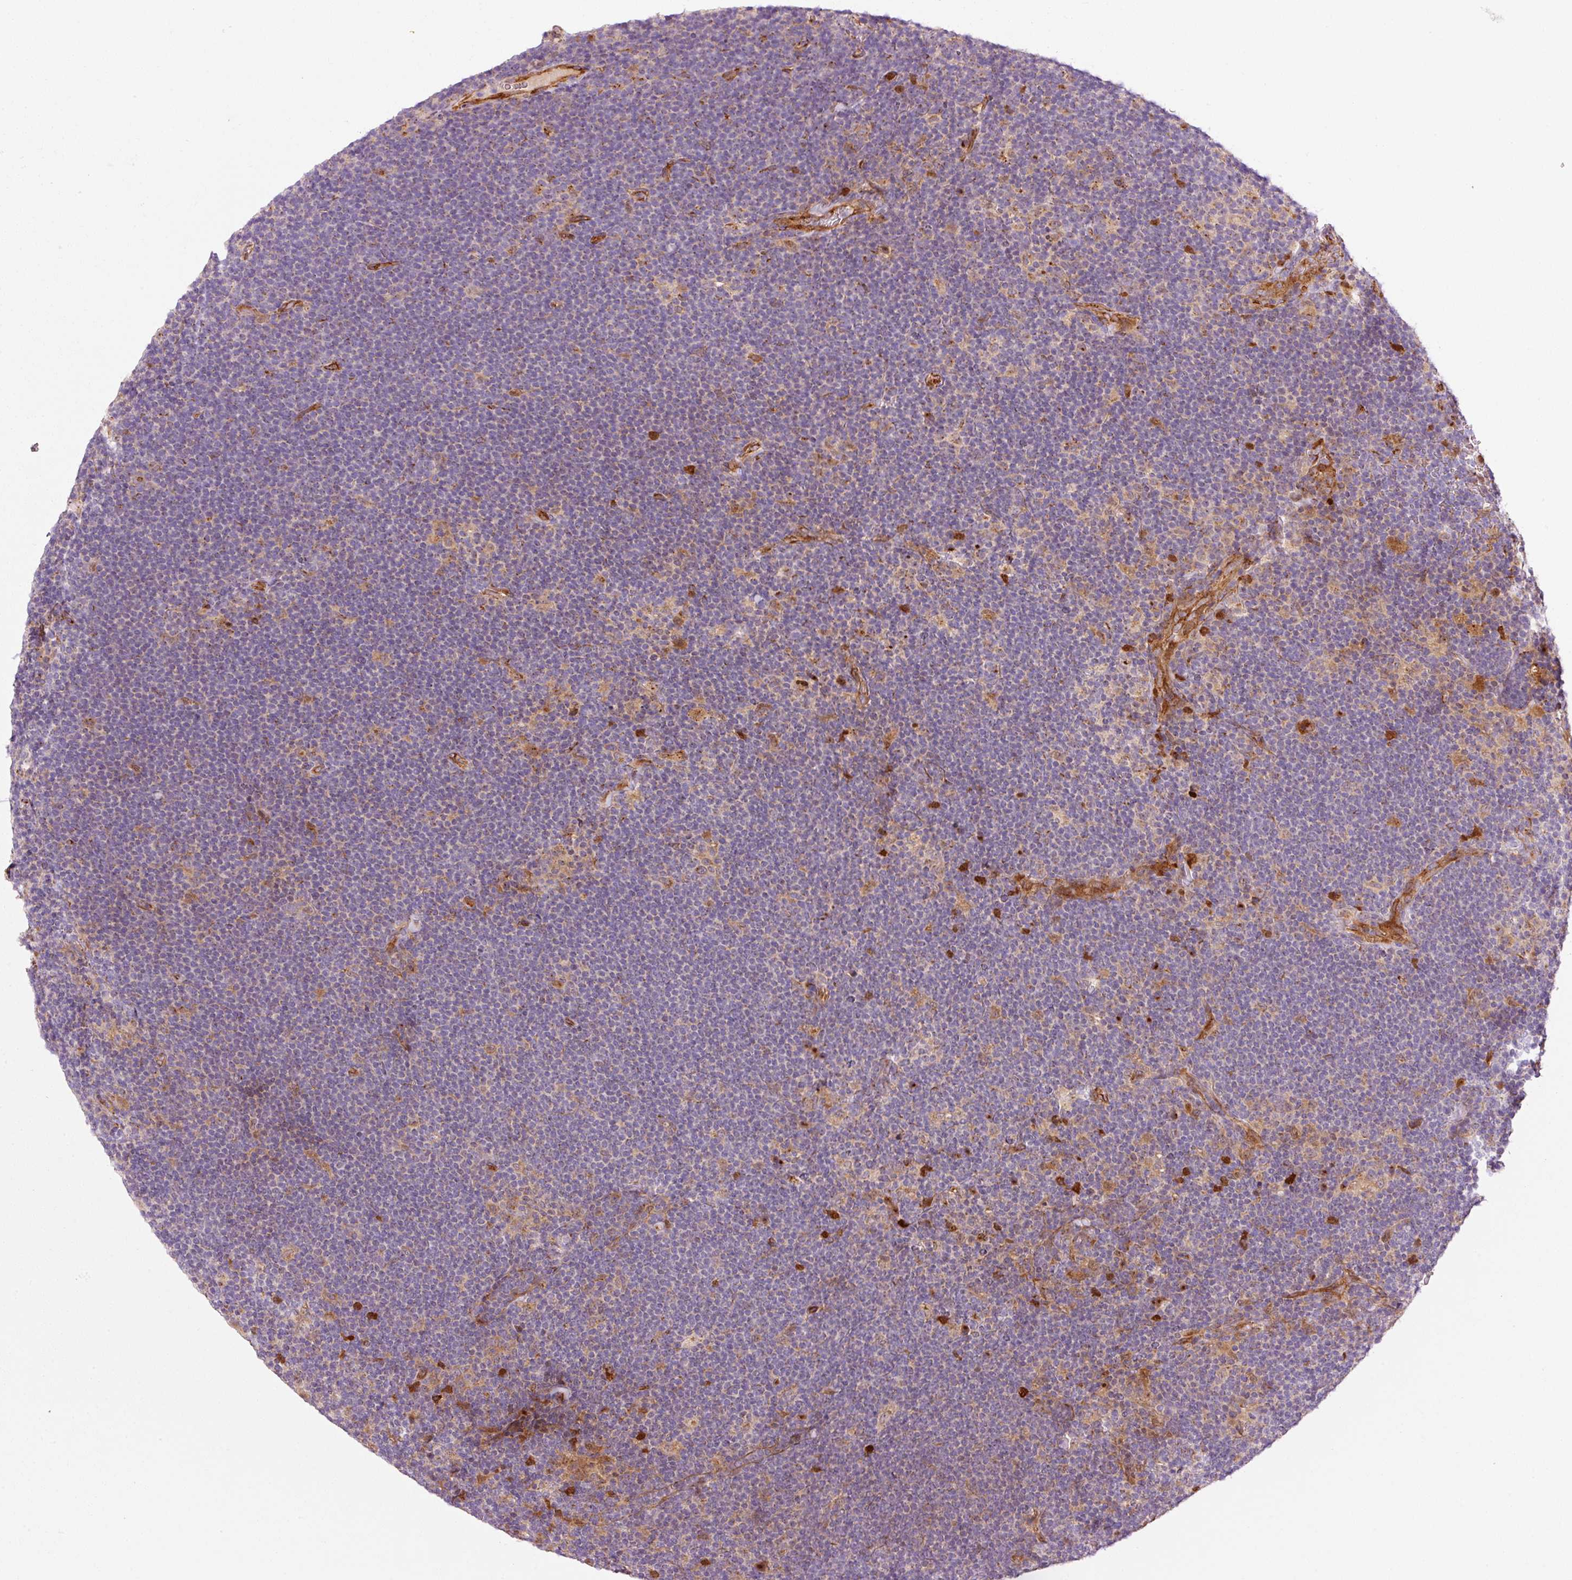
{"staining": {"intensity": "moderate", "quantity": "<25%", "location": "cytoplasmic/membranous"}, "tissue": "lymphoma", "cell_type": "Tumor cells", "image_type": "cancer", "snomed": [{"axis": "morphology", "description": "Hodgkin's disease, NOS"}, {"axis": "topography", "description": "Lymph node"}], "caption": "Protein expression analysis of human Hodgkin's disease reveals moderate cytoplasmic/membranous expression in about <25% of tumor cells.", "gene": "PPP1R14B", "patient": {"sex": "female", "age": 57}}